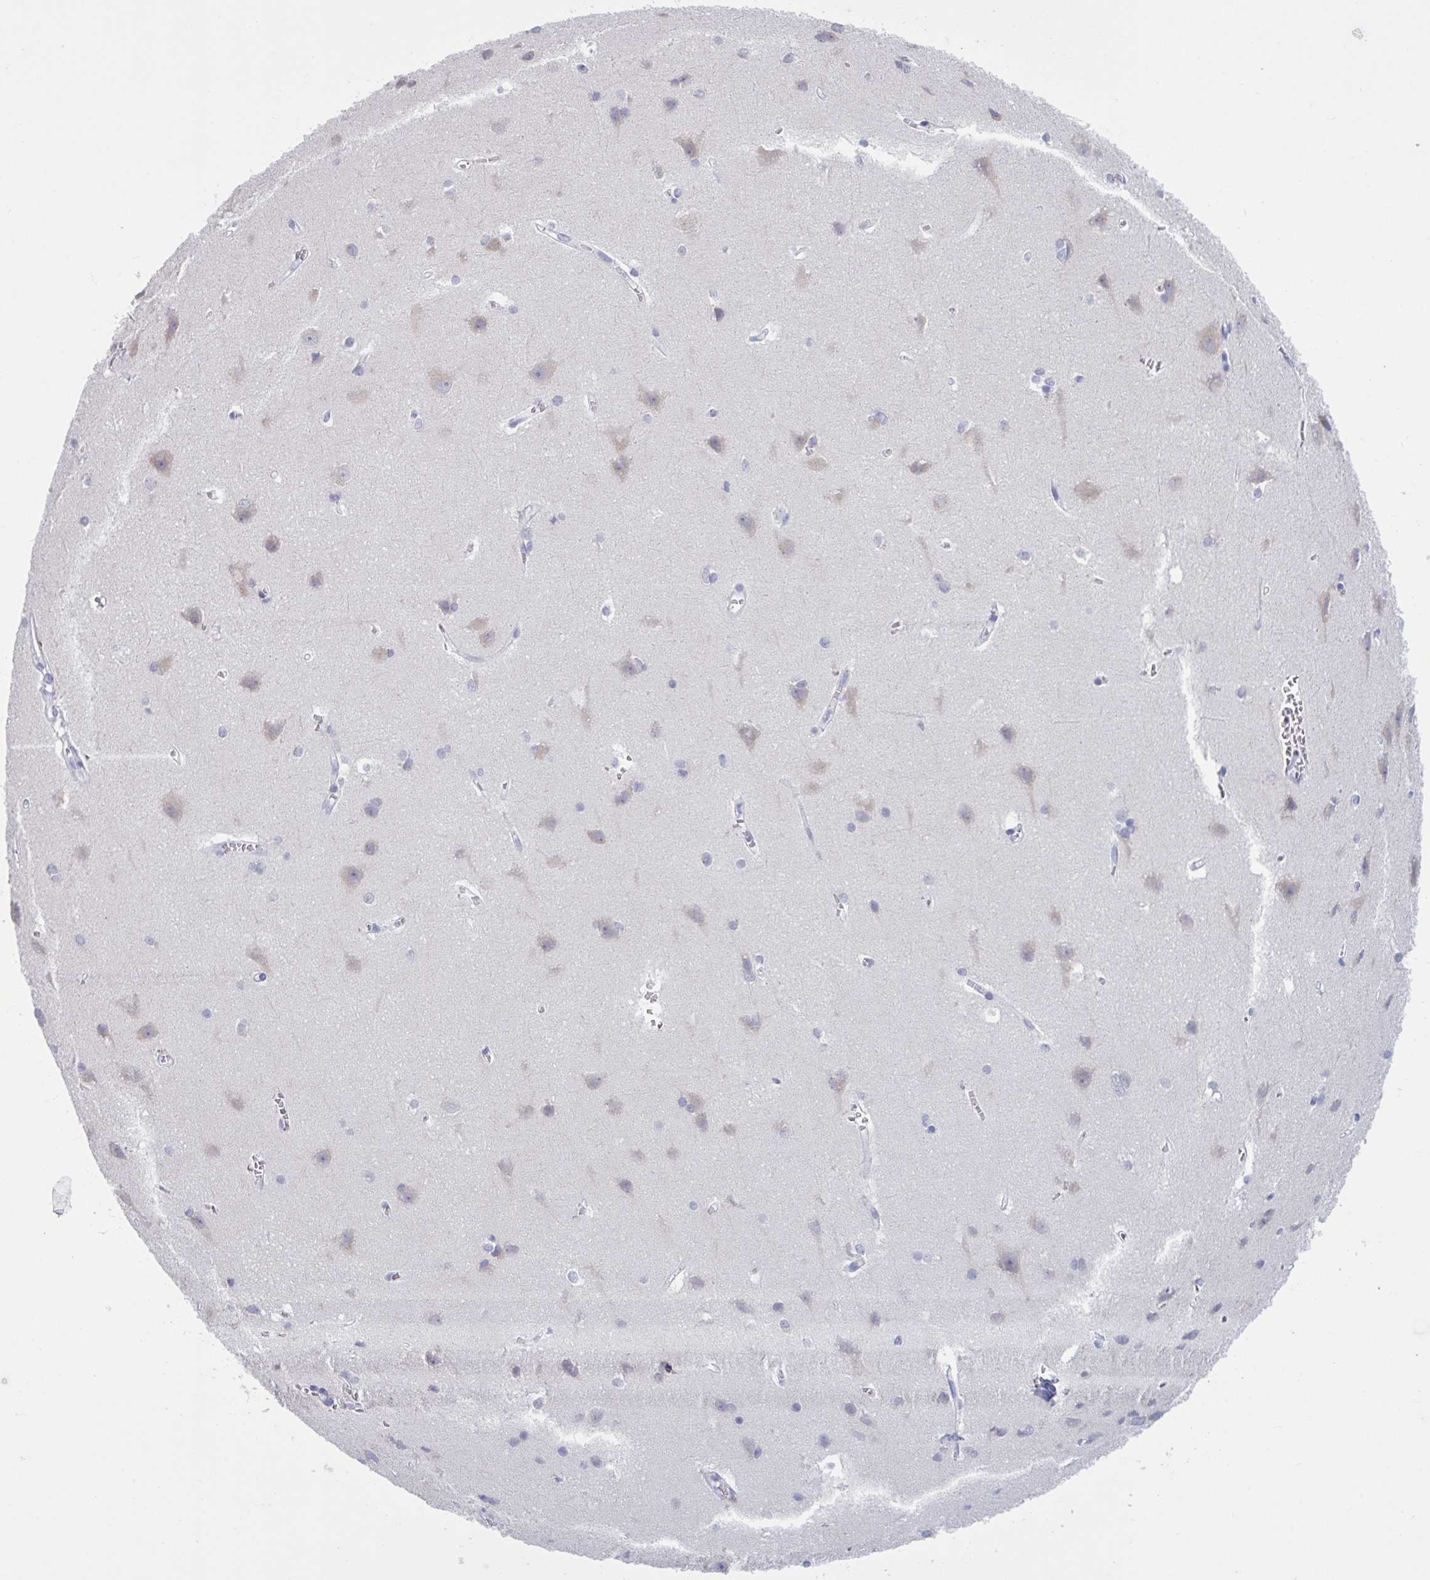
{"staining": {"intensity": "negative", "quantity": "none", "location": "none"}, "tissue": "cerebral cortex", "cell_type": "Endothelial cells", "image_type": "normal", "snomed": [{"axis": "morphology", "description": "Normal tissue, NOS"}, {"axis": "topography", "description": "Cerebral cortex"}], "caption": "A high-resolution image shows immunohistochemistry (IHC) staining of benign cerebral cortex, which shows no significant staining in endothelial cells. Brightfield microscopy of immunohistochemistry (IHC) stained with DAB (brown) and hematoxylin (blue), captured at high magnification.", "gene": "HSD11B2", "patient": {"sex": "male", "age": 37}}